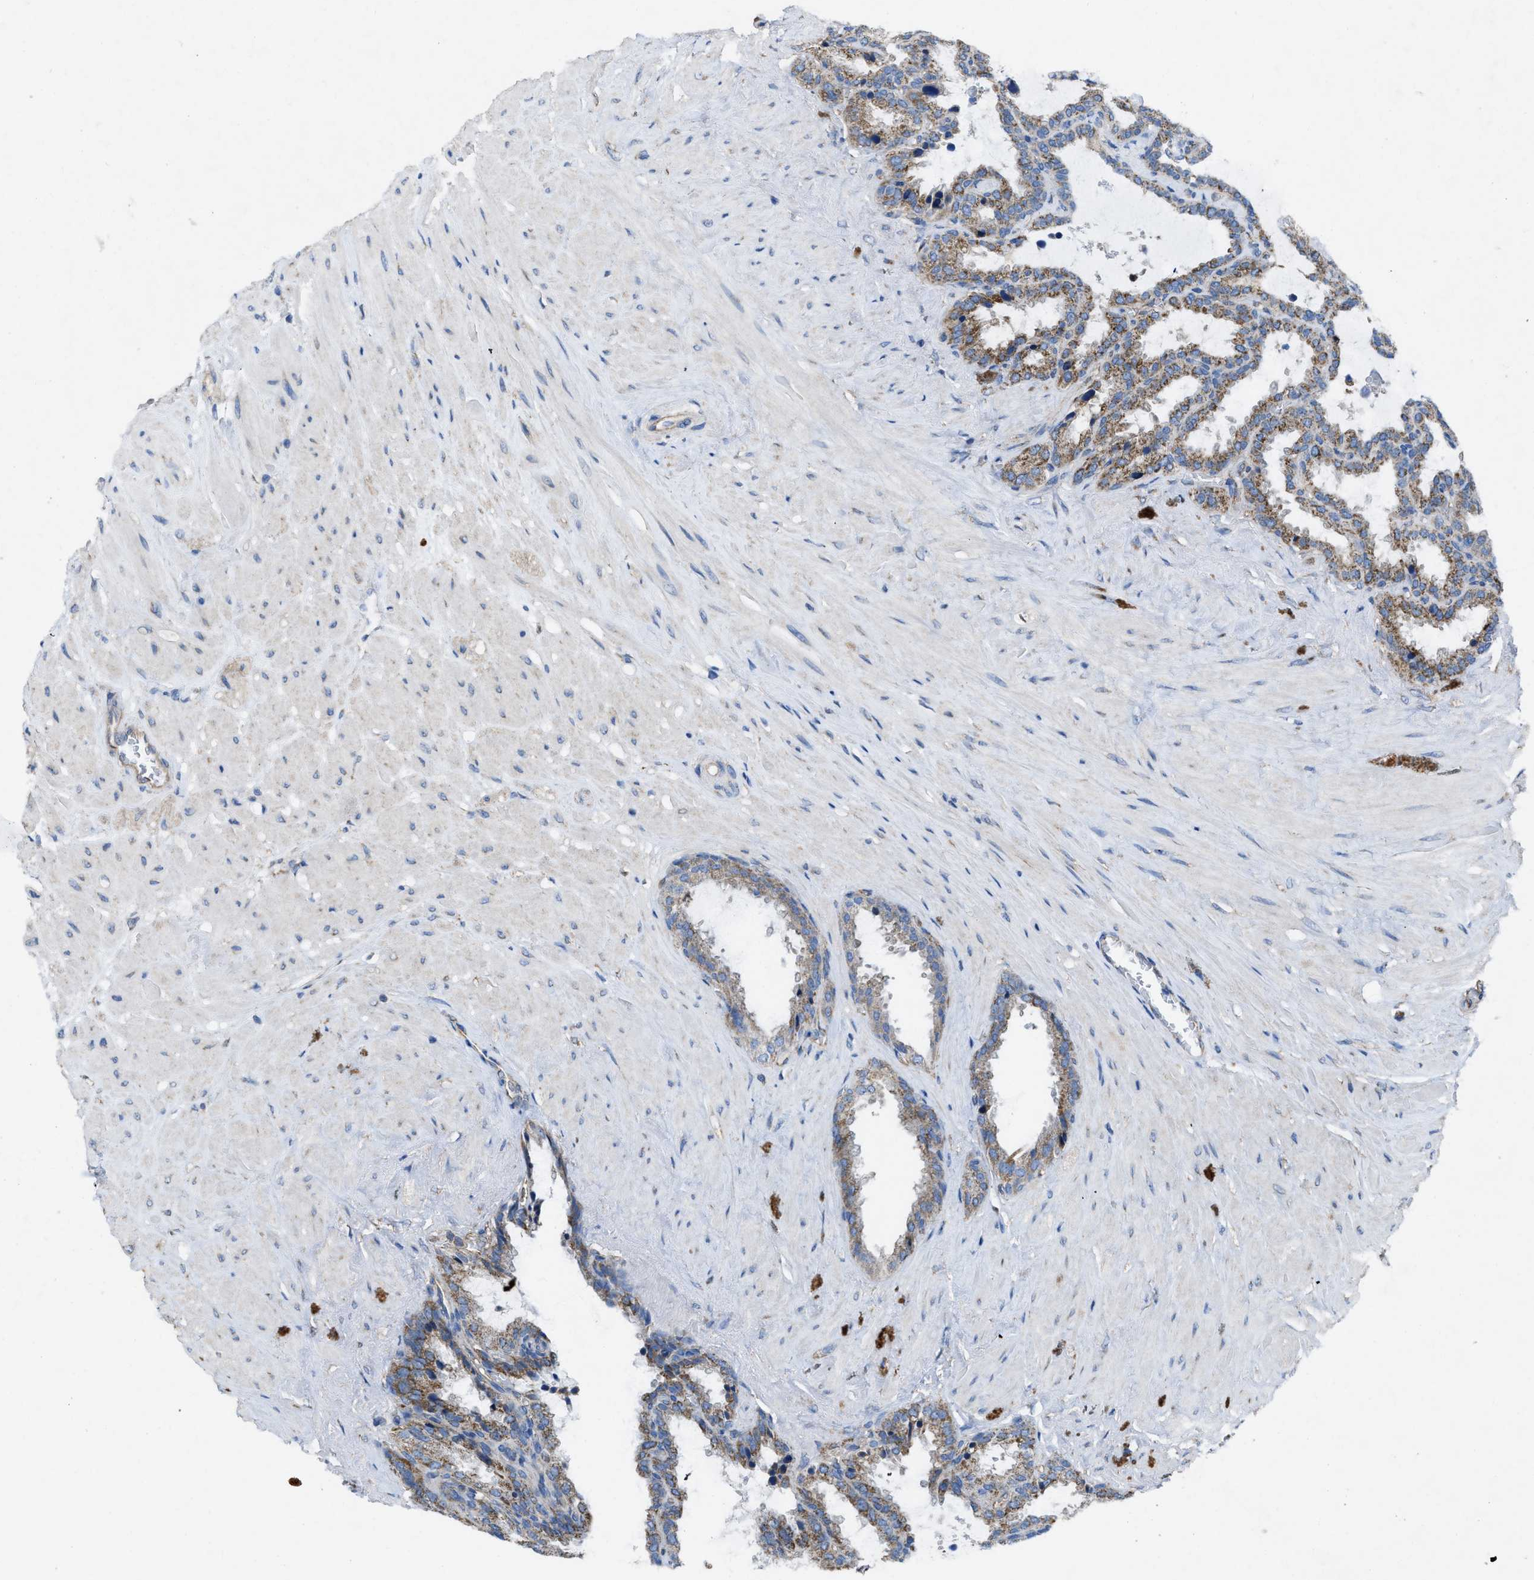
{"staining": {"intensity": "moderate", "quantity": ">75%", "location": "cytoplasmic/membranous"}, "tissue": "seminal vesicle", "cell_type": "Glandular cells", "image_type": "normal", "snomed": [{"axis": "morphology", "description": "Normal tissue, NOS"}, {"axis": "topography", "description": "Seminal veicle"}], "caption": "Benign seminal vesicle was stained to show a protein in brown. There is medium levels of moderate cytoplasmic/membranous staining in about >75% of glandular cells. Nuclei are stained in blue.", "gene": "DOLPP1", "patient": {"sex": "male", "age": 46}}